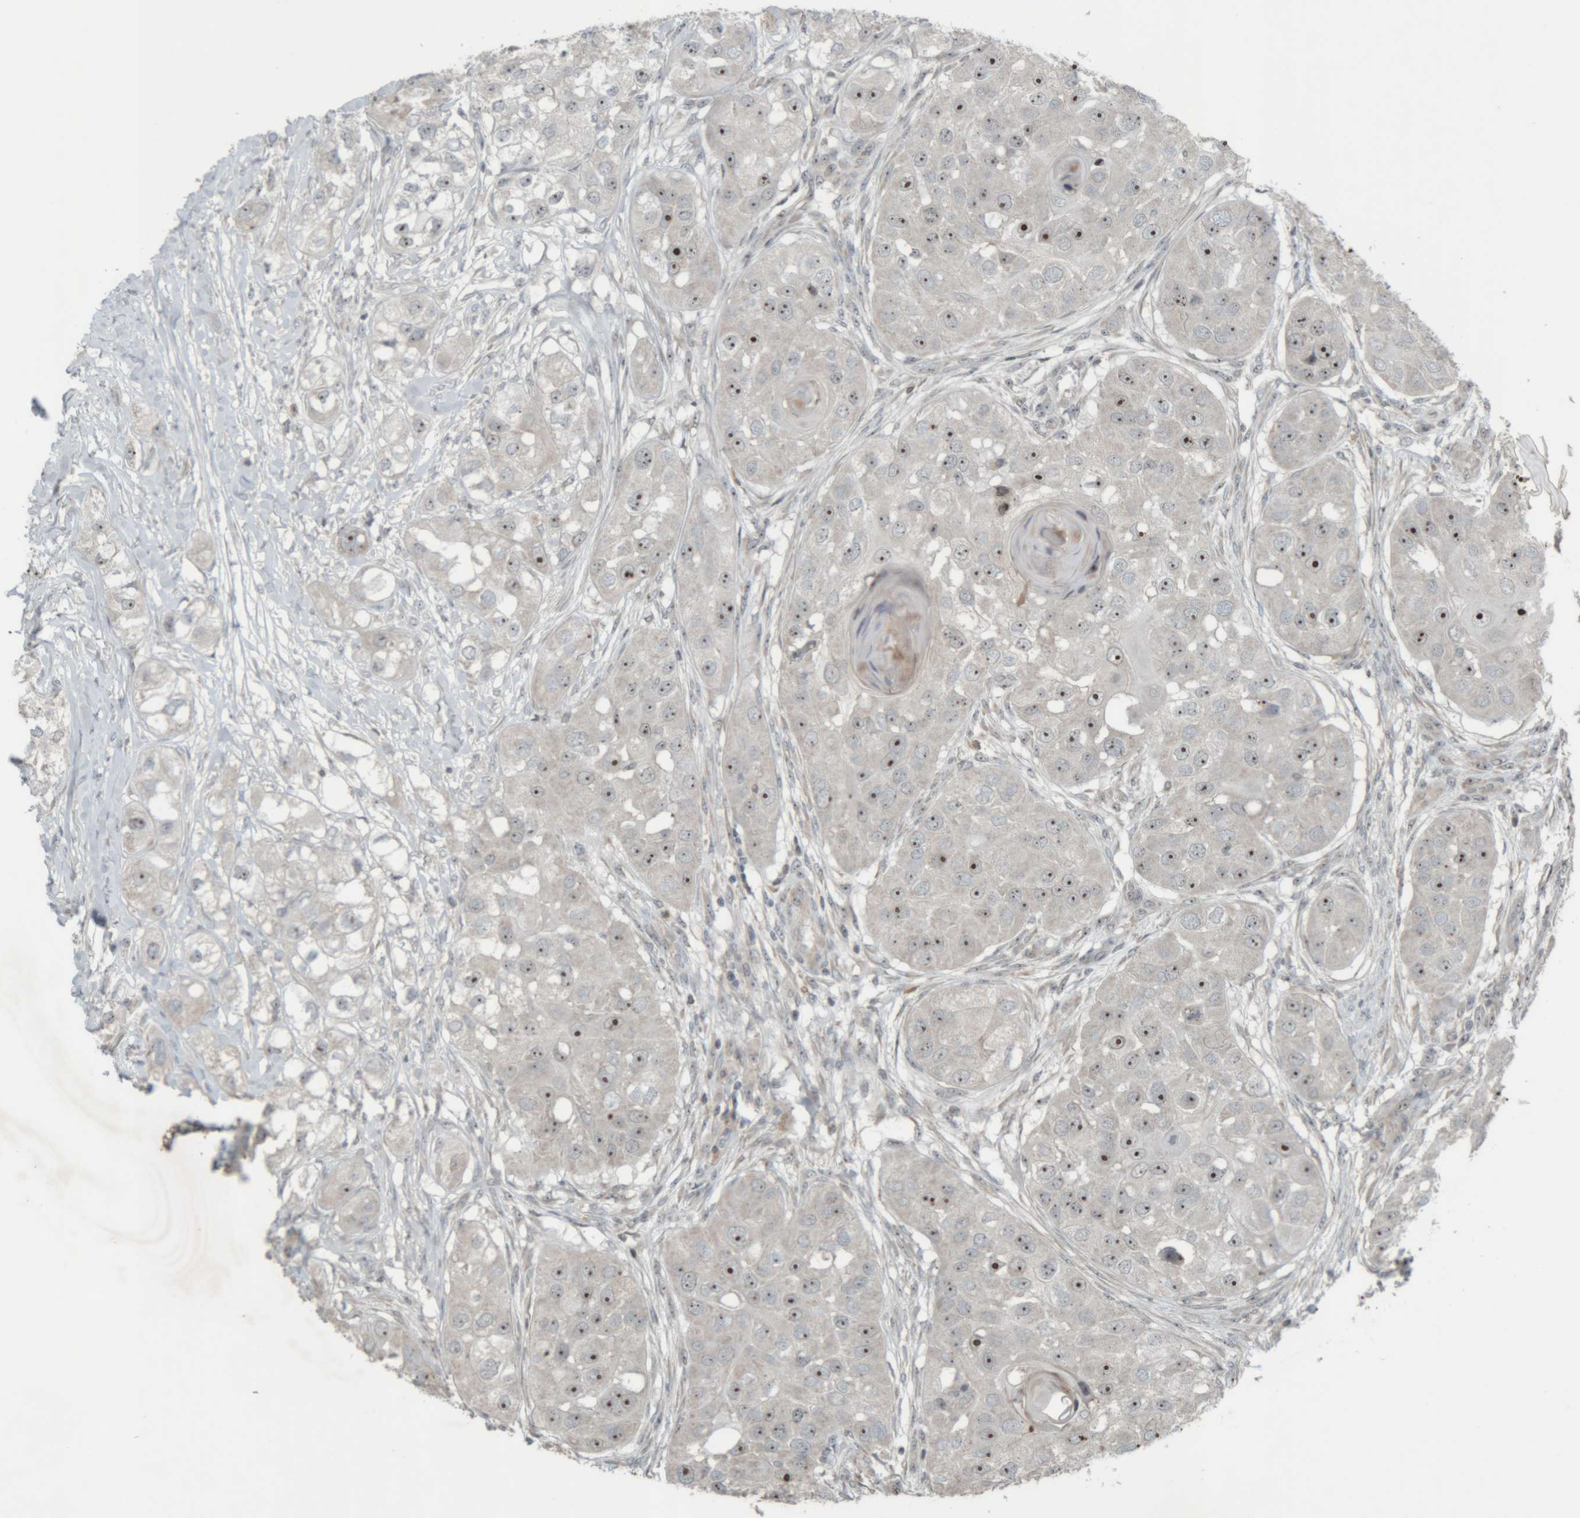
{"staining": {"intensity": "strong", "quantity": ">75%", "location": "nuclear"}, "tissue": "head and neck cancer", "cell_type": "Tumor cells", "image_type": "cancer", "snomed": [{"axis": "morphology", "description": "Normal tissue, NOS"}, {"axis": "morphology", "description": "Squamous cell carcinoma, NOS"}, {"axis": "topography", "description": "Skeletal muscle"}, {"axis": "topography", "description": "Head-Neck"}], "caption": "Human squamous cell carcinoma (head and neck) stained with a protein marker reveals strong staining in tumor cells.", "gene": "RPF1", "patient": {"sex": "male", "age": 51}}